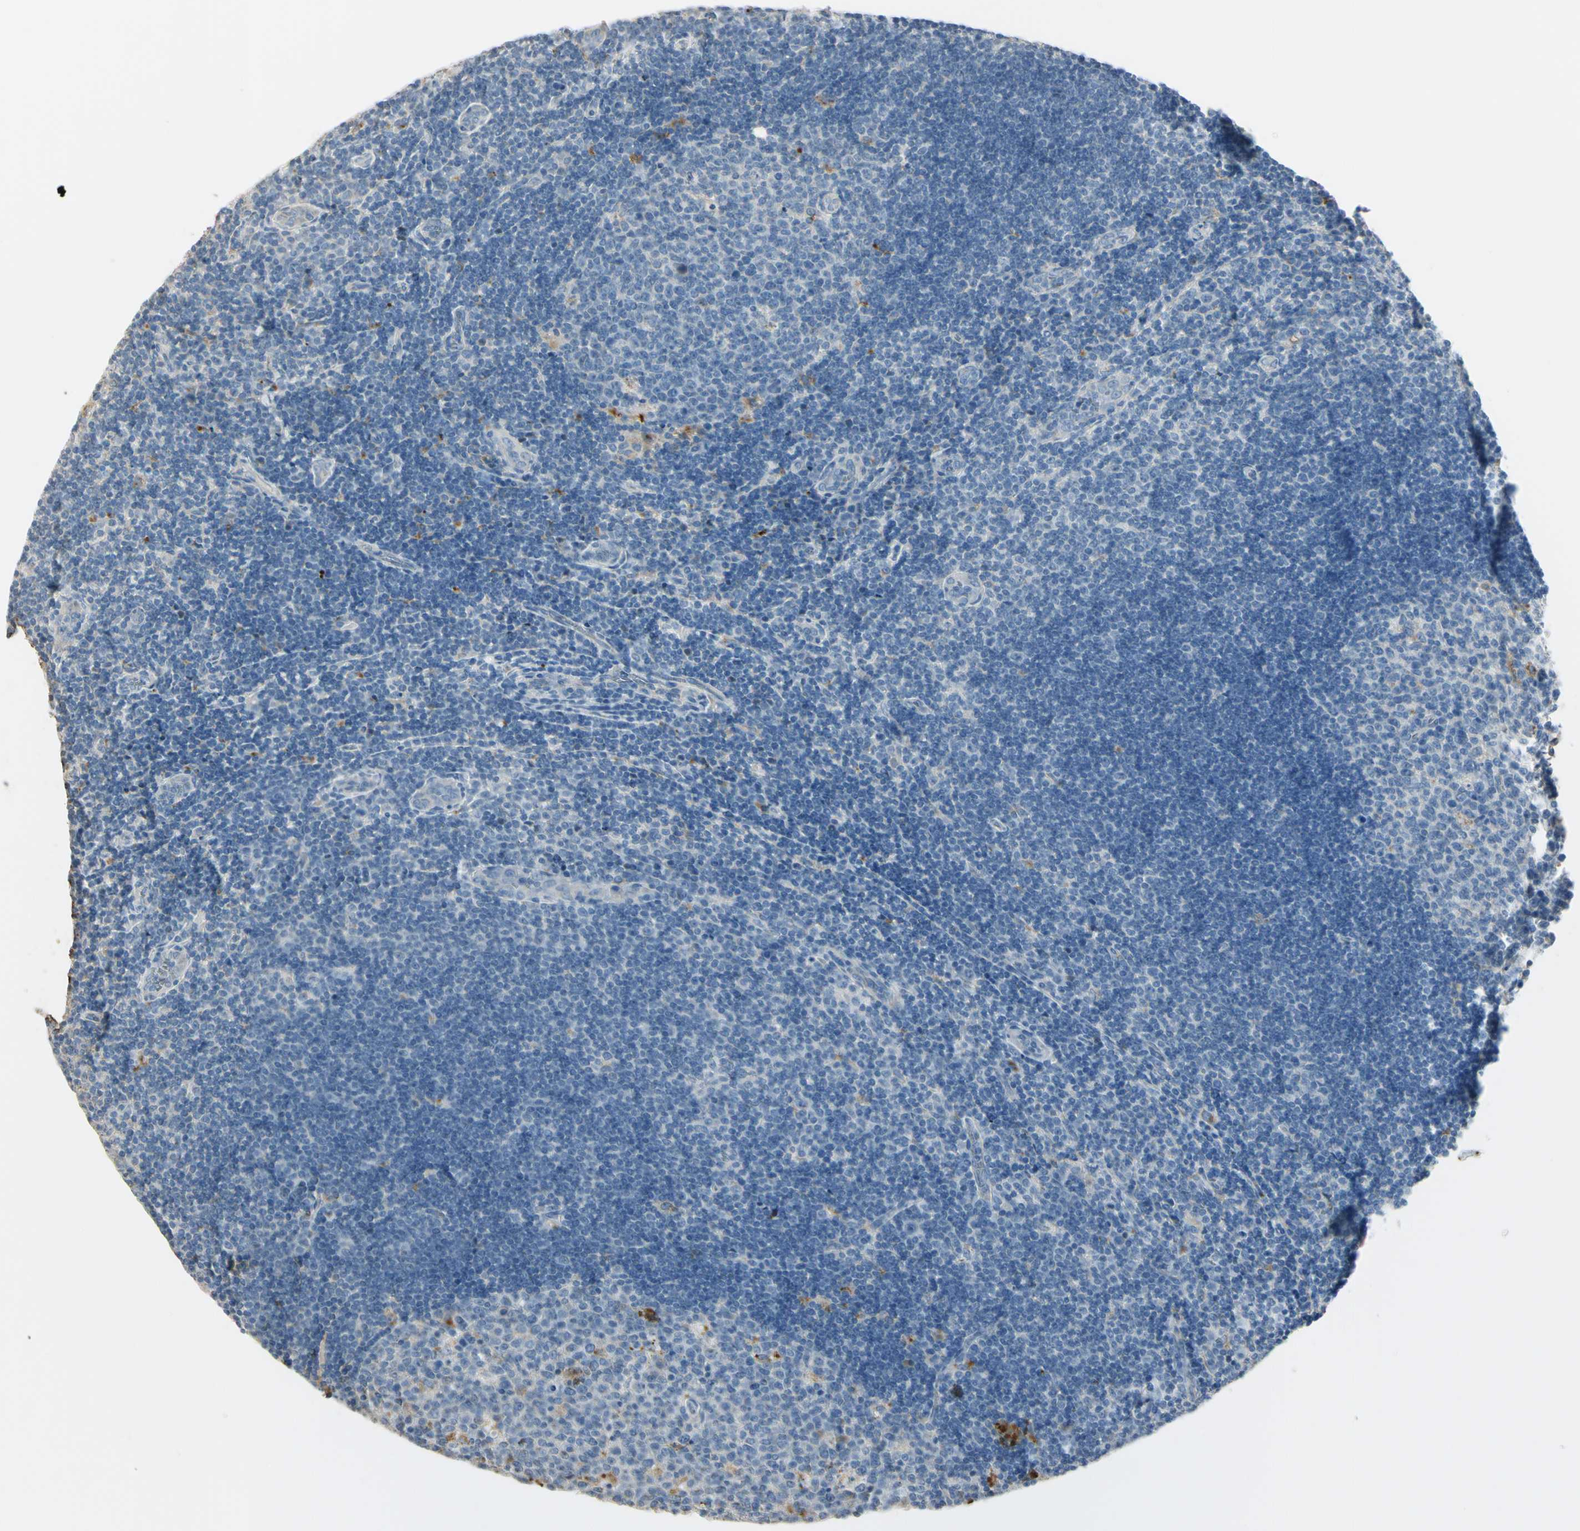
{"staining": {"intensity": "weak", "quantity": "<25%", "location": "cytoplasmic/membranous"}, "tissue": "lymph node", "cell_type": "Germinal center cells", "image_type": "normal", "snomed": [{"axis": "morphology", "description": "Normal tissue, NOS"}, {"axis": "topography", "description": "Lymph node"}, {"axis": "topography", "description": "Salivary gland"}], "caption": "The immunohistochemistry micrograph has no significant expression in germinal center cells of lymph node.", "gene": "ANGPTL1", "patient": {"sex": "male", "age": 8}}